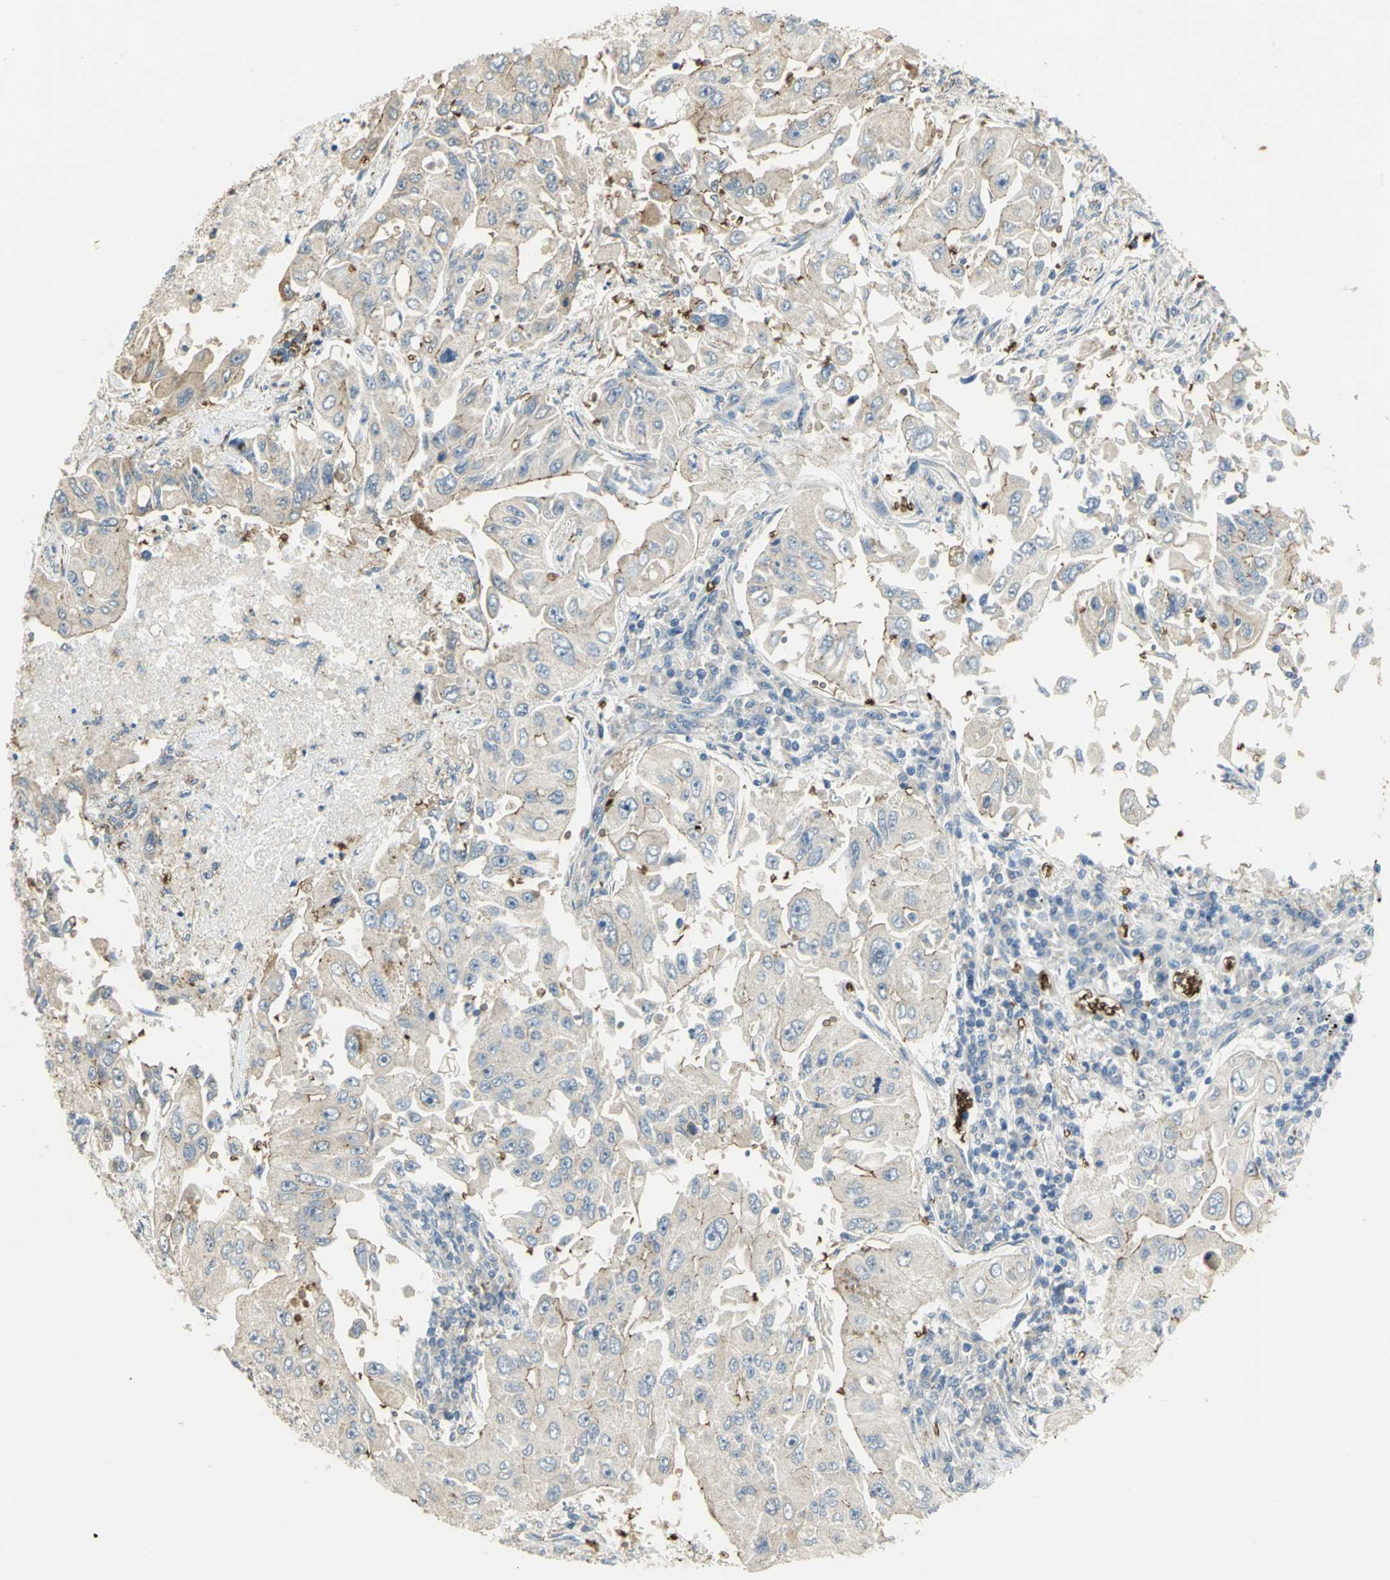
{"staining": {"intensity": "negative", "quantity": "none", "location": "none"}, "tissue": "lung cancer", "cell_type": "Tumor cells", "image_type": "cancer", "snomed": [{"axis": "morphology", "description": "Adenocarcinoma, NOS"}, {"axis": "topography", "description": "Lung"}], "caption": "Human lung cancer stained for a protein using immunohistochemistry shows no staining in tumor cells.", "gene": "ANK1", "patient": {"sex": "male", "age": 84}}